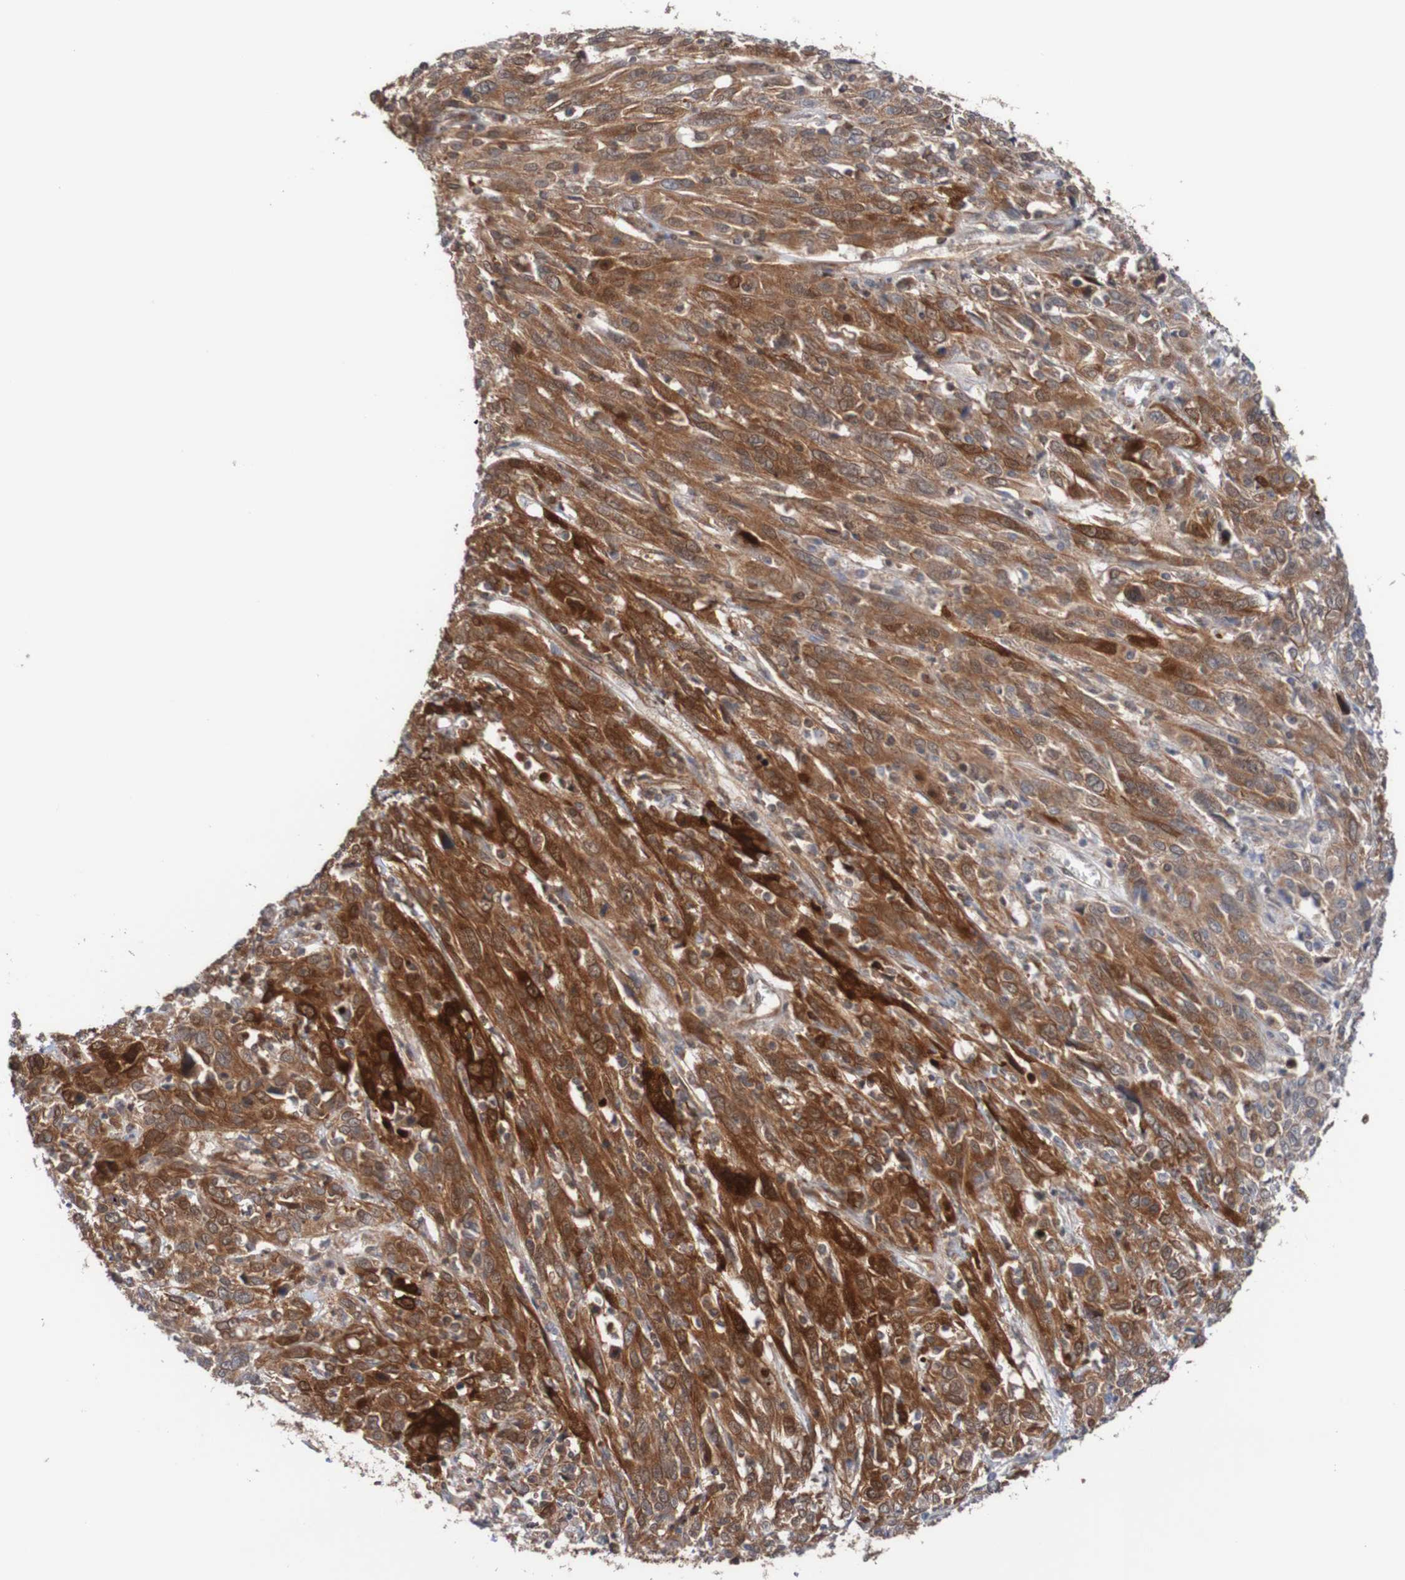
{"staining": {"intensity": "moderate", "quantity": ">75%", "location": "cytoplasmic/membranous"}, "tissue": "cervical cancer", "cell_type": "Tumor cells", "image_type": "cancer", "snomed": [{"axis": "morphology", "description": "Squamous cell carcinoma, NOS"}, {"axis": "topography", "description": "Cervix"}], "caption": "Tumor cells demonstrate moderate cytoplasmic/membranous positivity in about >75% of cells in squamous cell carcinoma (cervical).", "gene": "RIGI", "patient": {"sex": "female", "age": 46}}